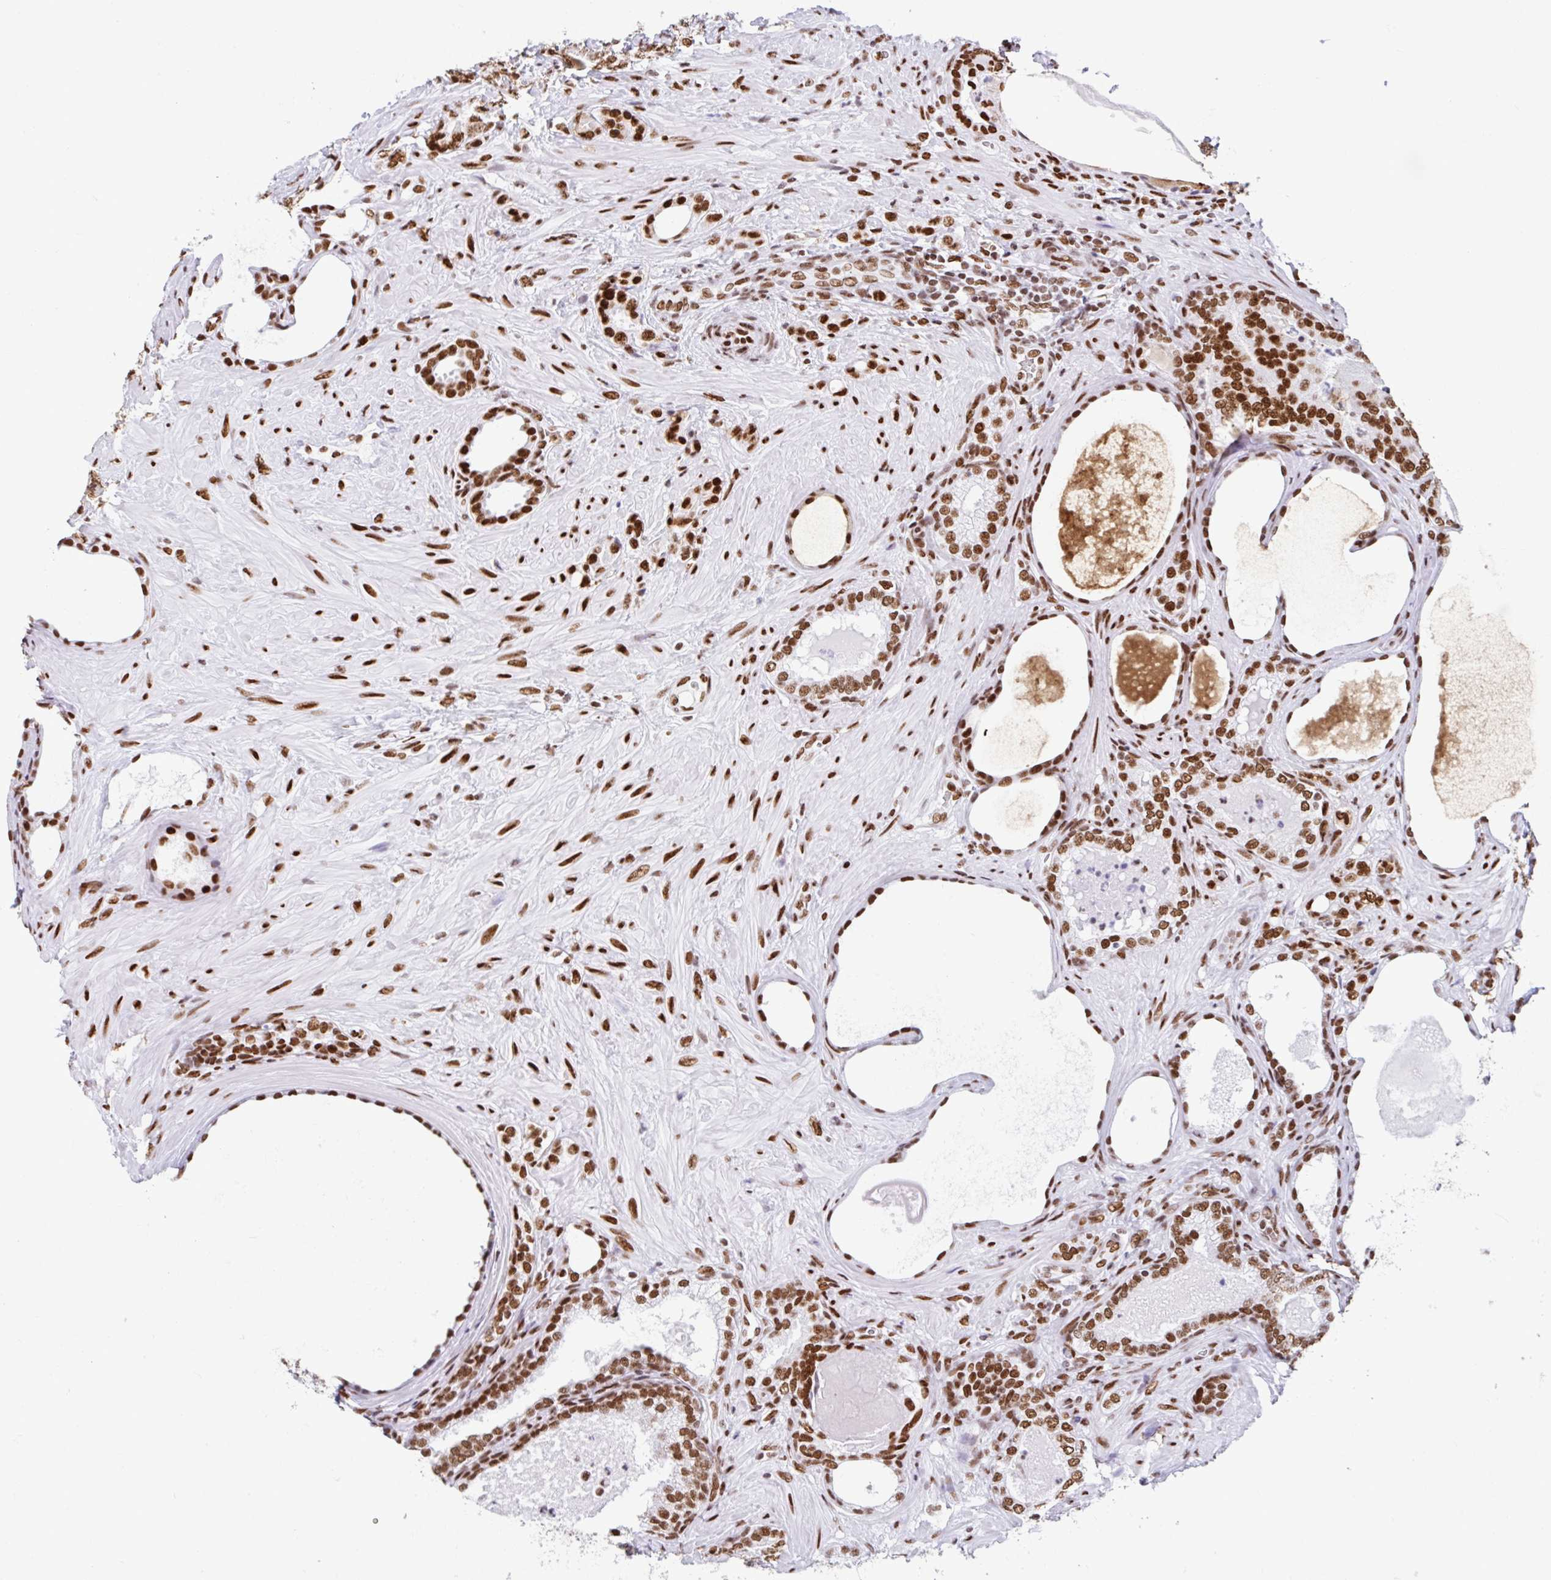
{"staining": {"intensity": "strong", "quantity": ">75%", "location": "nuclear"}, "tissue": "prostate cancer", "cell_type": "Tumor cells", "image_type": "cancer", "snomed": [{"axis": "morphology", "description": "Adenocarcinoma, High grade"}, {"axis": "topography", "description": "Prostate"}], "caption": "Adenocarcinoma (high-grade) (prostate) tissue demonstrates strong nuclear staining in approximately >75% of tumor cells", "gene": "KHDRBS1", "patient": {"sex": "male", "age": 62}}